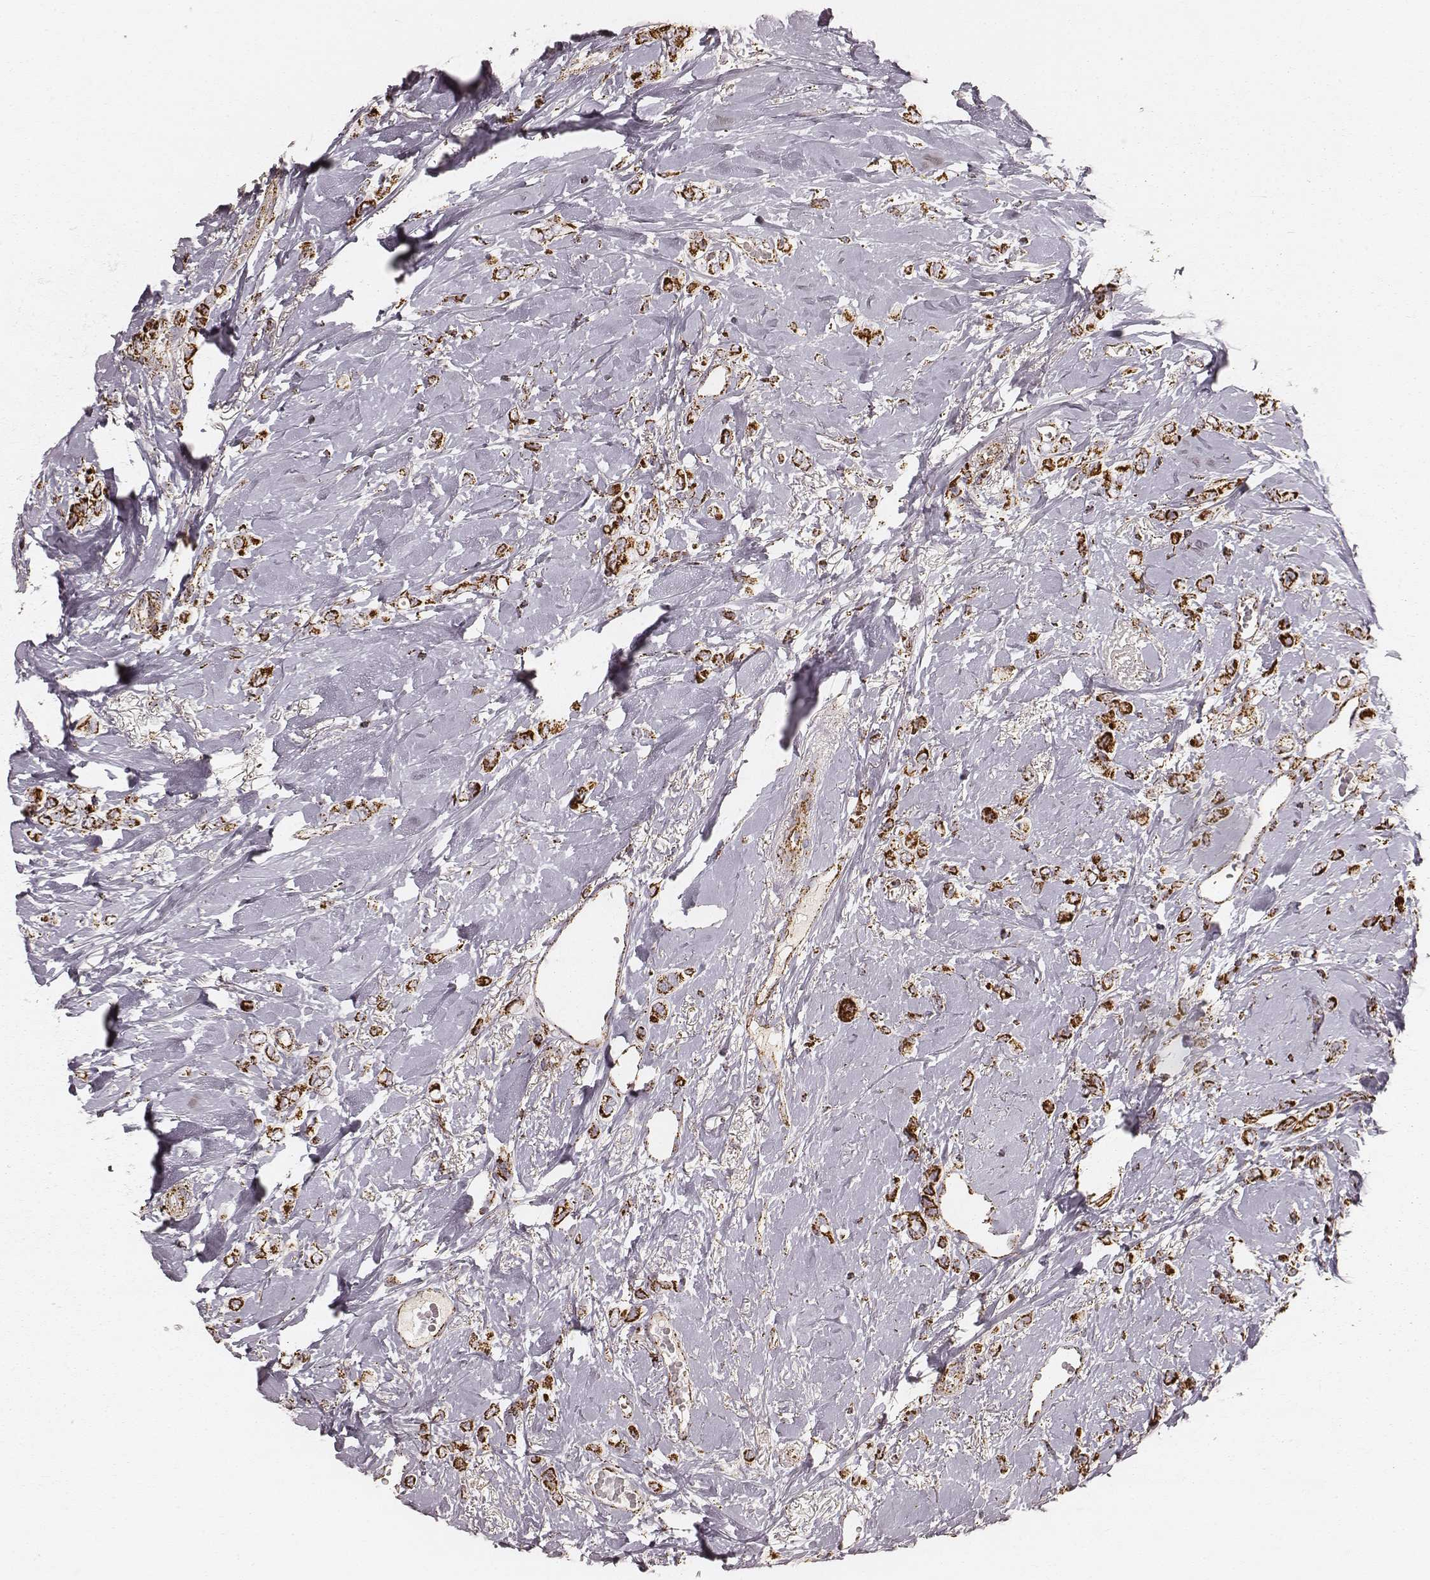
{"staining": {"intensity": "strong", "quantity": ">75%", "location": "cytoplasmic/membranous"}, "tissue": "breast cancer", "cell_type": "Tumor cells", "image_type": "cancer", "snomed": [{"axis": "morphology", "description": "Lobular carcinoma"}, {"axis": "topography", "description": "Breast"}], "caption": "Human breast cancer stained with a protein marker reveals strong staining in tumor cells.", "gene": "CS", "patient": {"sex": "female", "age": 66}}